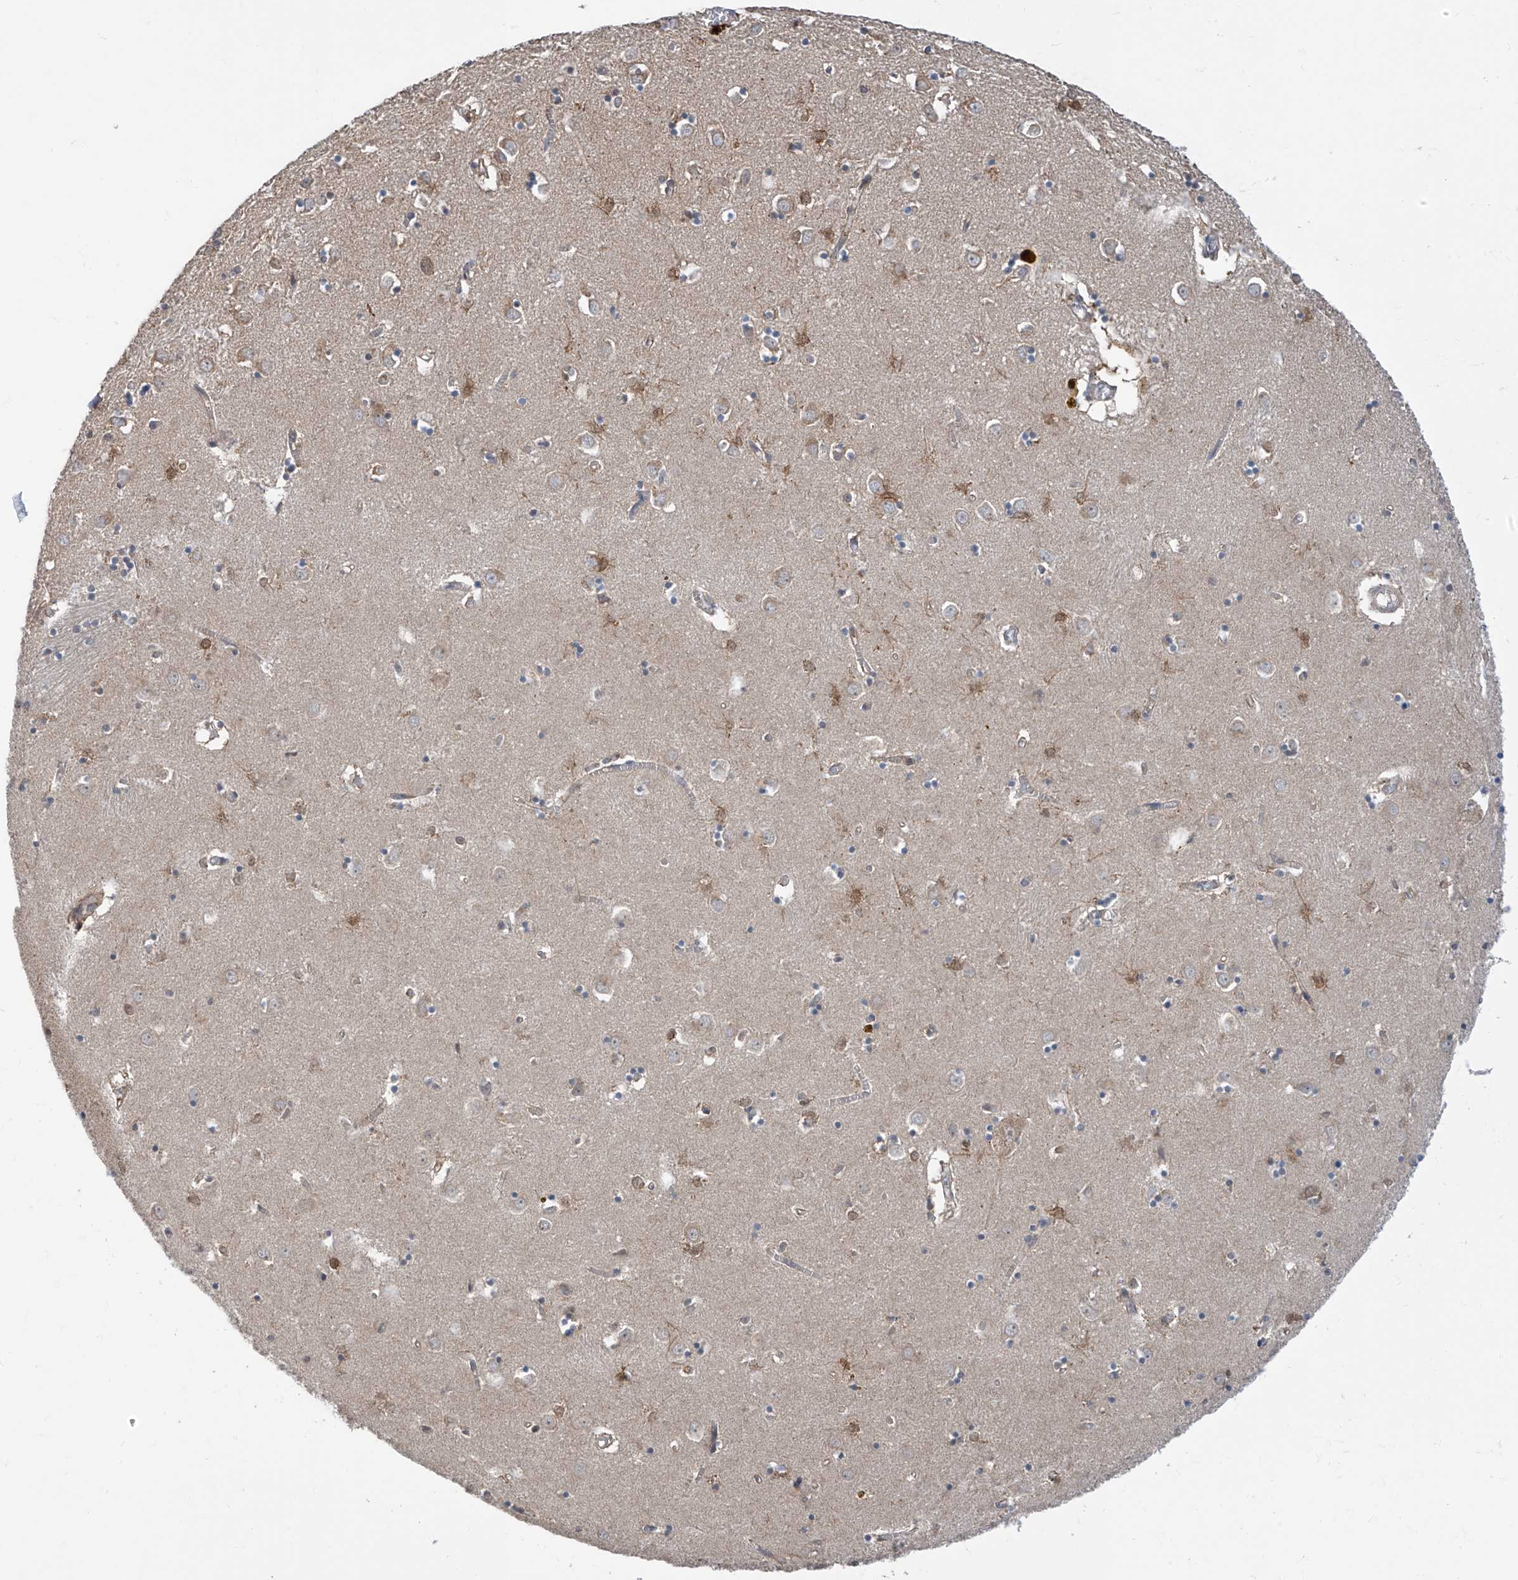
{"staining": {"intensity": "weak", "quantity": "<25%", "location": "cytoplasmic/membranous"}, "tissue": "caudate", "cell_type": "Glial cells", "image_type": "normal", "snomed": [{"axis": "morphology", "description": "Normal tissue, NOS"}, {"axis": "topography", "description": "Lateral ventricle wall"}], "caption": "Immunohistochemistry (IHC) of unremarkable human caudate exhibits no staining in glial cells.", "gene": "TTC38", "patient": {"sex": "male", "age": 70}}